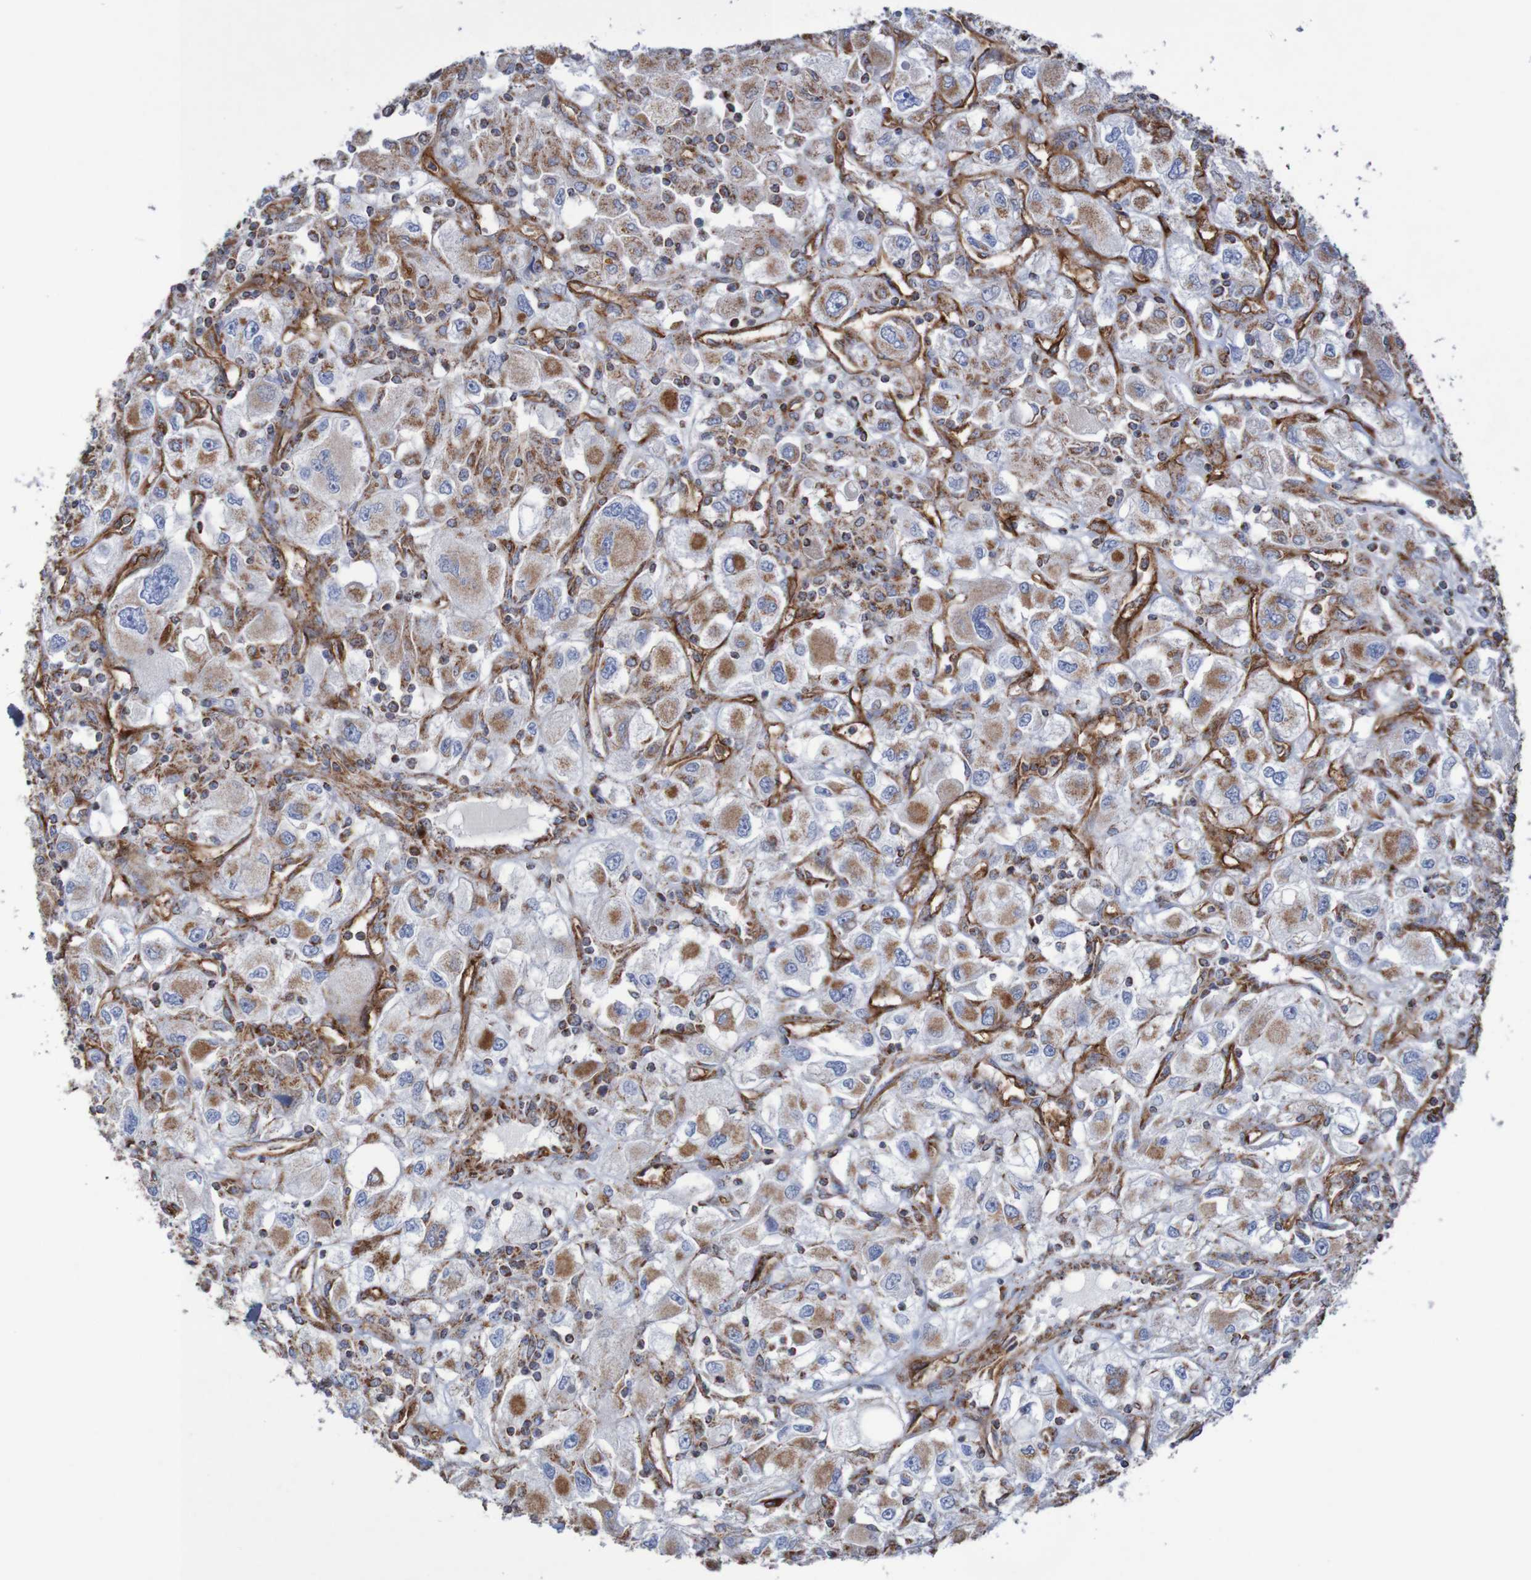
{"staining": {"intensity": "moderate", "quantity": ">75%", "location": "cytoplasmic/membranous"}, "tissue": "renal cancer", "cell_type": "Tumor cells", "image_type": "cancer", "snomed": [{"axis": "morphology", "description": "Adenocarcinoma, NOS"}, {"axis": "topography", "description": "Kidney"}], "caption": "Protein expression analysis of human renal cancer reveals moderate cytoplasmic/membranous staining in about >75% of tumor cells.", "gene": "MMEL1", "patient": {"sex": "female", "age": 52}}